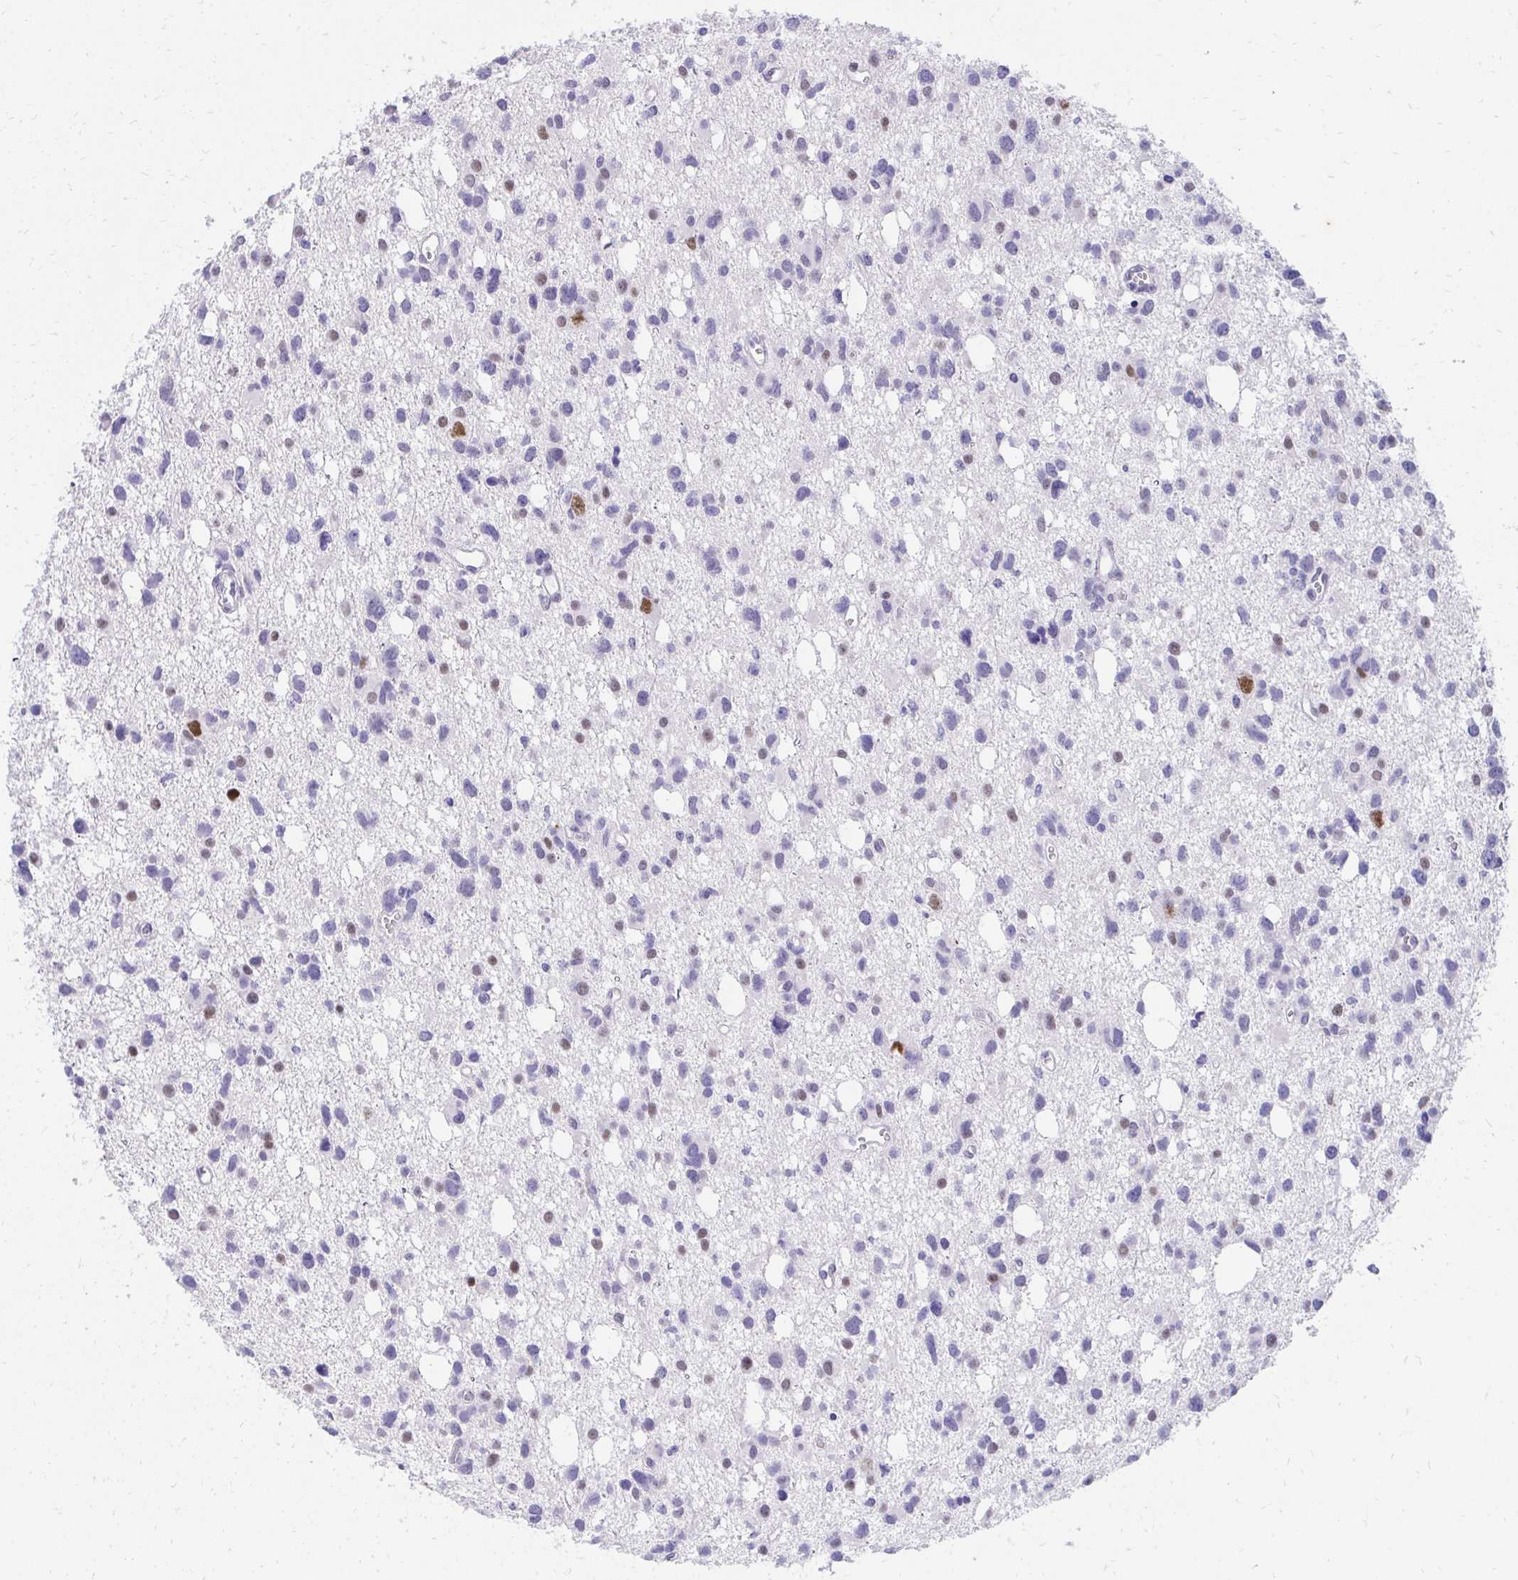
{"staining": {"intensity": "moderate", "quantity": "<25%", "location": "nuclear"}, "tissue": "glioma", "cell_type": "Tumor cells", "image_type": "cancer", "snomed": [{"axis": "morphology", "description": "Glioma, malignant, High grade"}, {"axis": "topography", "description": "Brain"}], "caption": "Immunohistochemistry (DAB) staining of malignant glioma (high-grade) displays moderate nuclear protein positivity in approximately <25% of tumor cells.", "gene": "KLK1", "patient": {"sex": "male", "age": 23}}